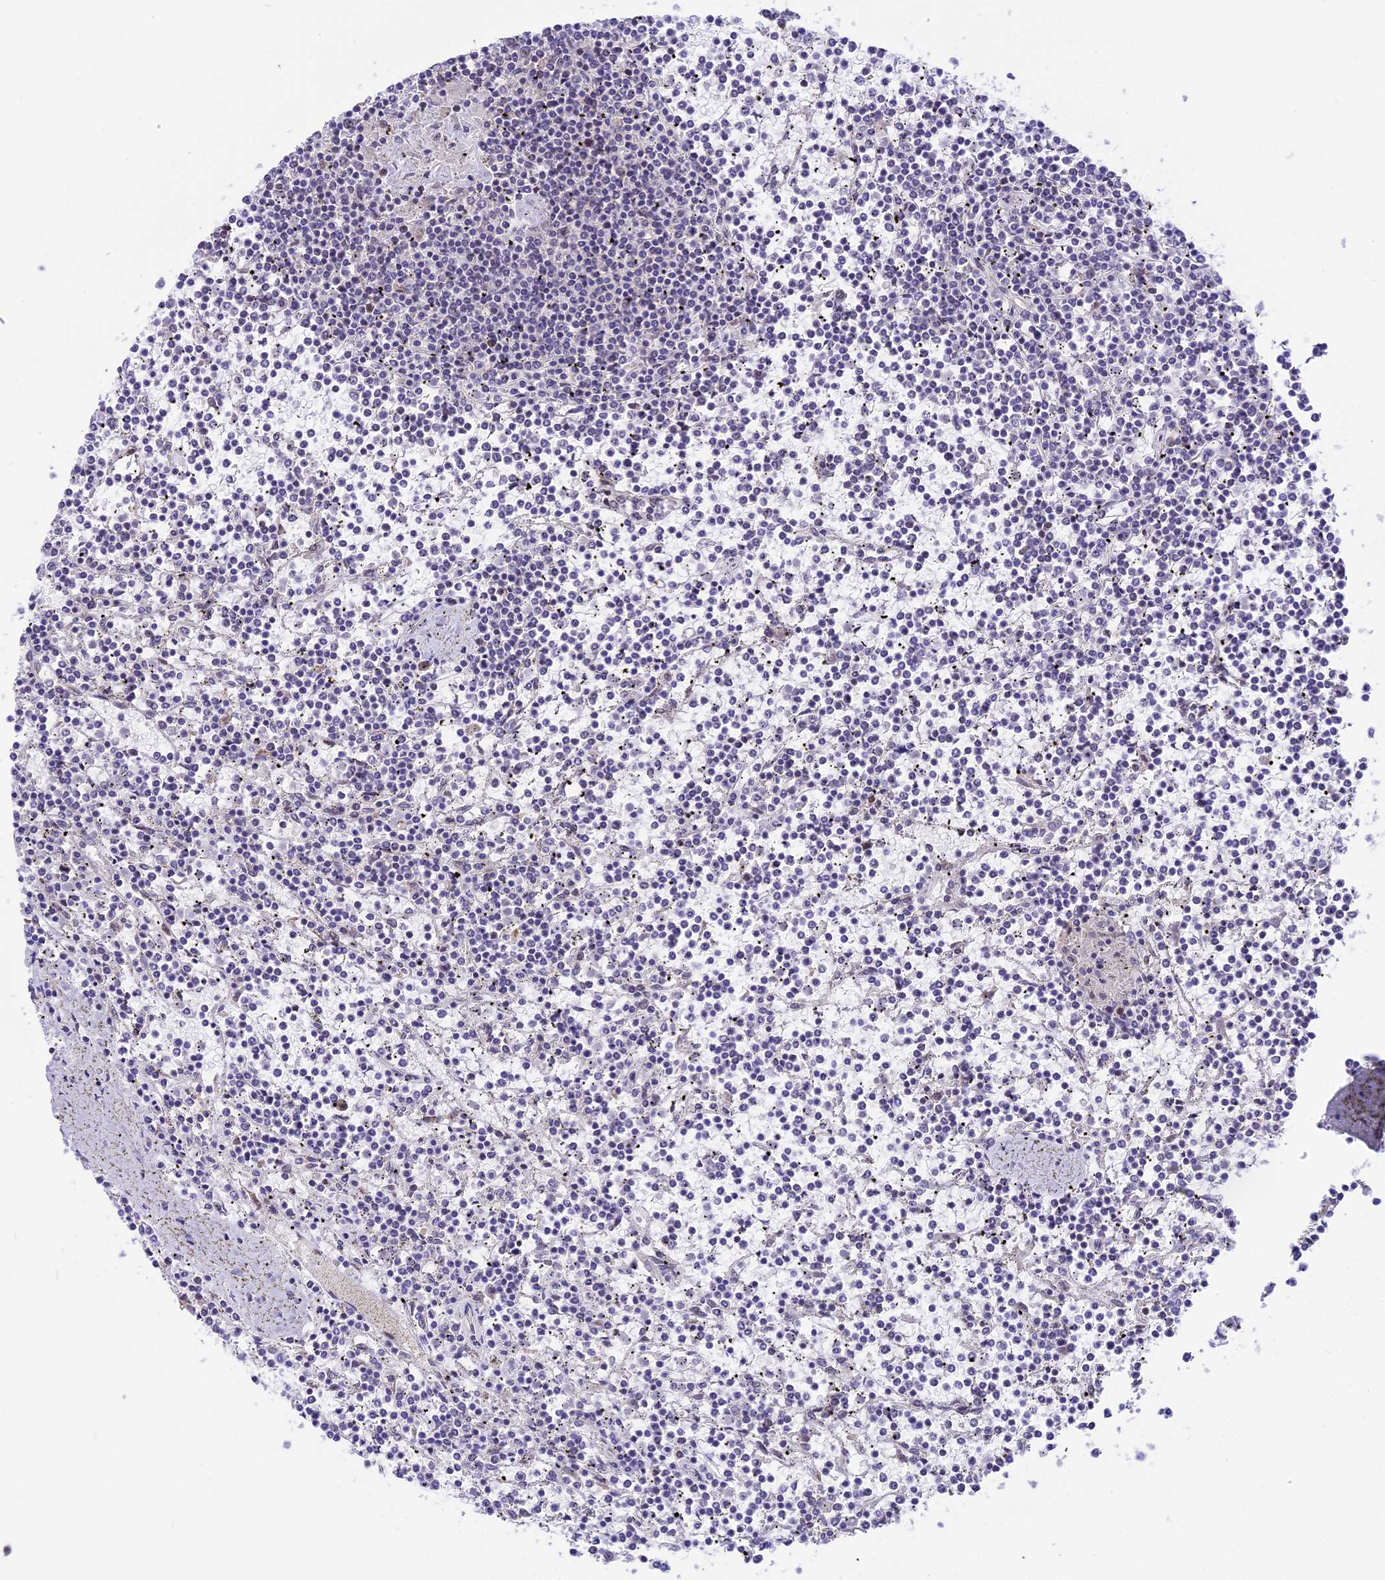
{"staining": {"intensity": "negative", "quantity": "none", "location": "none"}, "tissue": "lymphoma", "cell_type": "Tumor cells", "image_type": "cancer", "snomed": [{"axis": "morphology", "description": "Malignant lymphoma, non-Hodgkin's type, Low grade"}, {"axis": "topography", "description": "Spleen"}], "caption": "Low-grade malignant lymphoma, non-Hodgkin's type was stained to show a protein in brown. There is no significant positivity in tumor cells.", "gene": "ZNF837", "patient": {"sex": "female", "age": 19}}